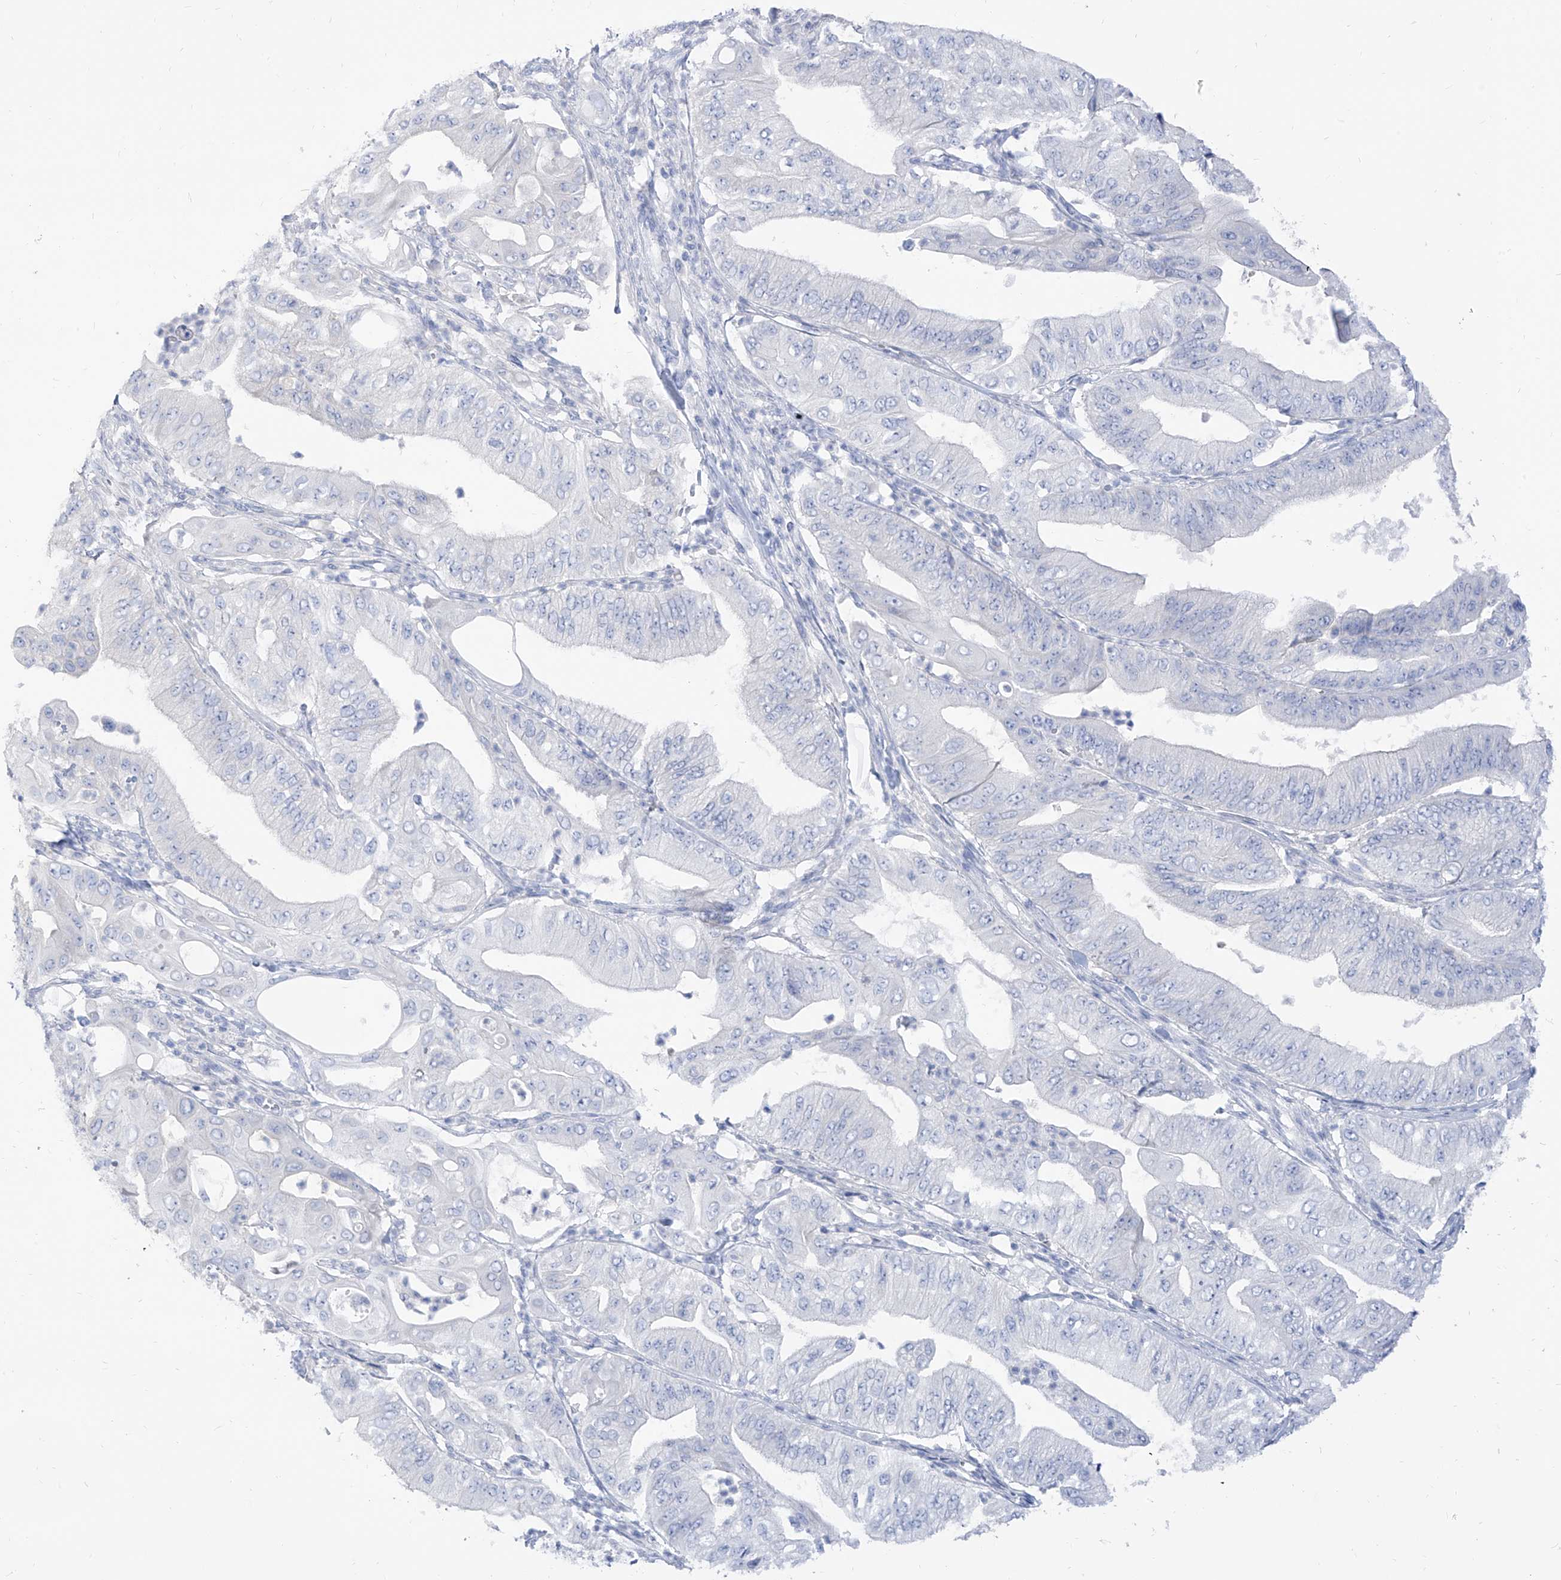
{"staining": {"intensity": "negative", "quantity": "none", "location": "none"}, "tissue": "pancreatic cancer", "cell_type": "Tumor cells", "image_type": "cancer", "snomed": [{"axis": "morphology", "description": "Adenocarcinoma, NOS"}, {"axis": "topography", "description": "Pancreas"}], "caption": "This is an IHC micrograph of human pancreatic cancer. There is no staining in tumor cells.", "gene": "ARHGEF40", "patient": {"sex": "female", "age": 77}}